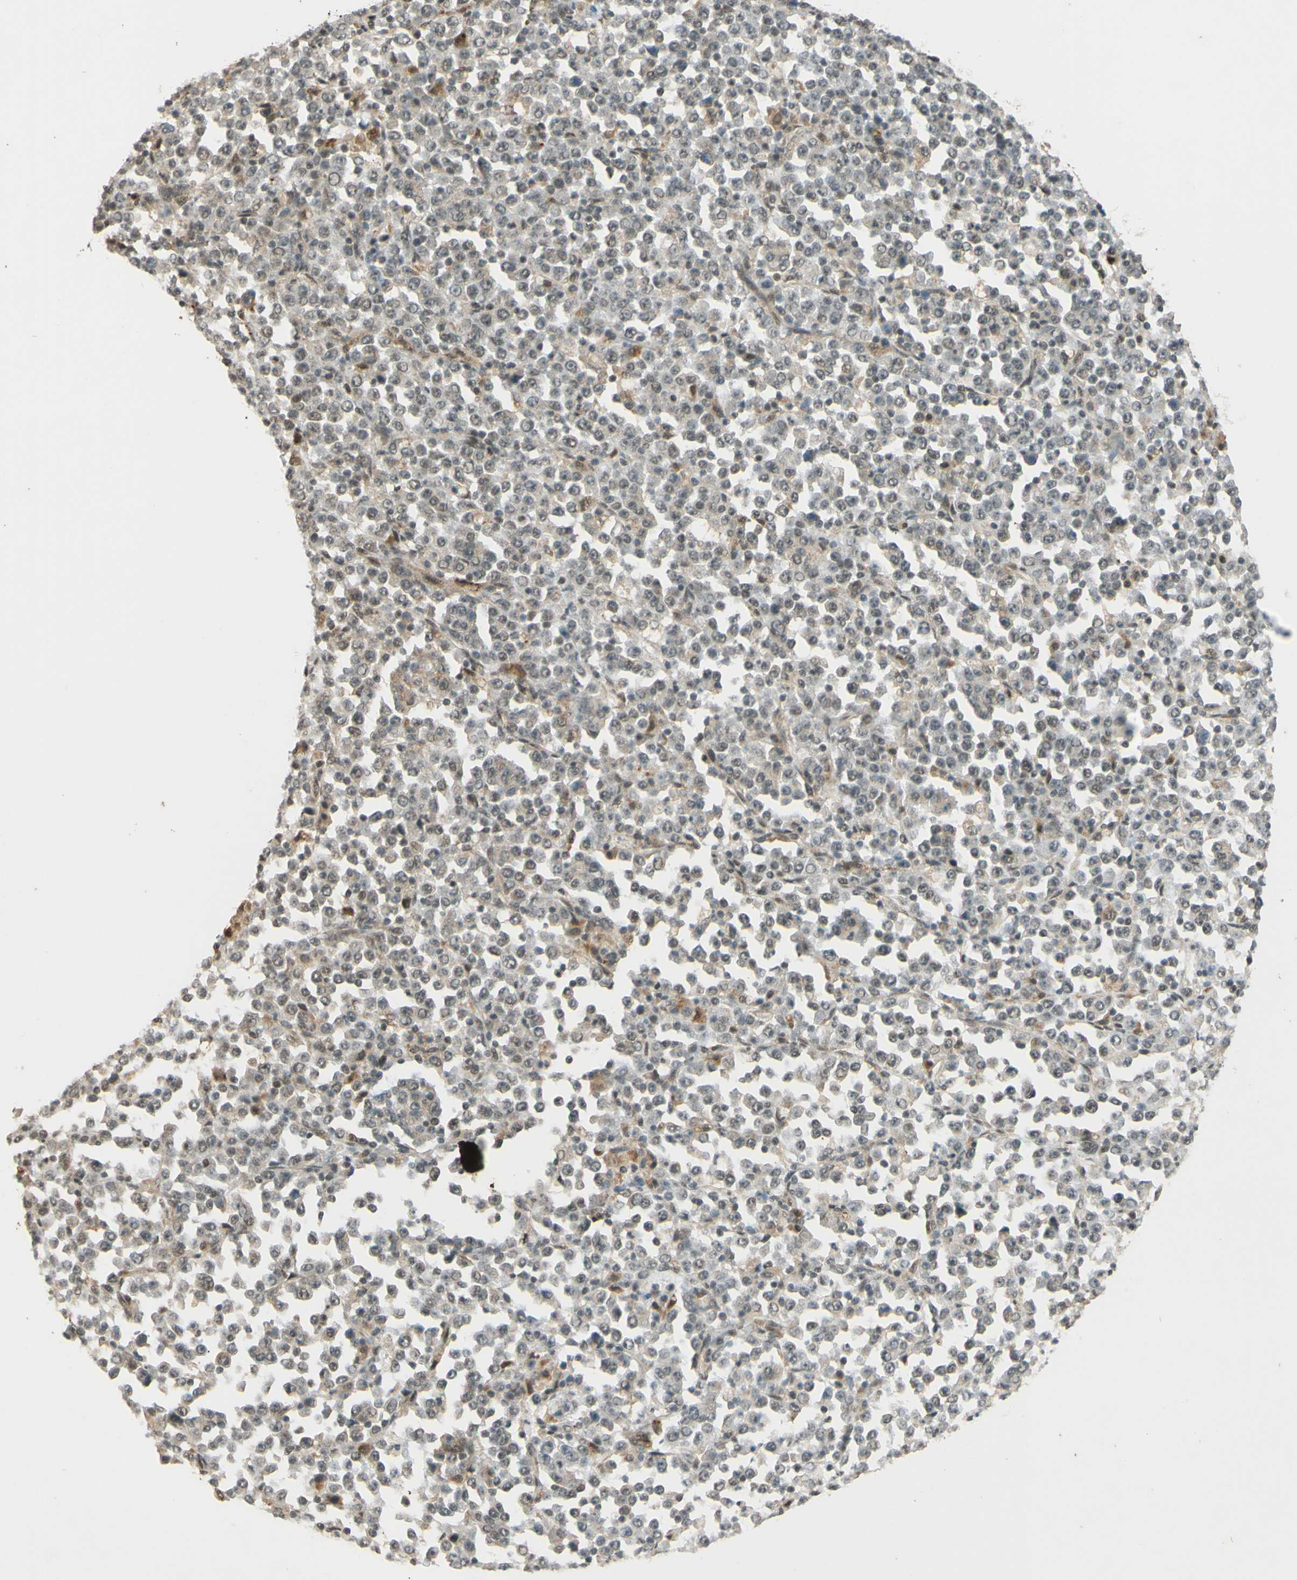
{"staining": {"intensity": "negative", "quantity": "none", "location": "none"}, "tissue": "stomach cancer", "cell_type": "Tumor cells", "image_type": "cancer", "snomed": [{"axis": "morphology", "description": "Normal tissue, NOS"}, {"axis": "morphology", "description": "Adenocarcinoma, NOS"}, {"axis": "topography", "description": "Stomach, upper"}, {"axis": "topography", "description": "Stomach"}], "caption": "Tumor cells are negative for brown protein staining in stomach cancer.", "gene": "SMARCB1", "patient": {"sex": "male", "age": 59}}